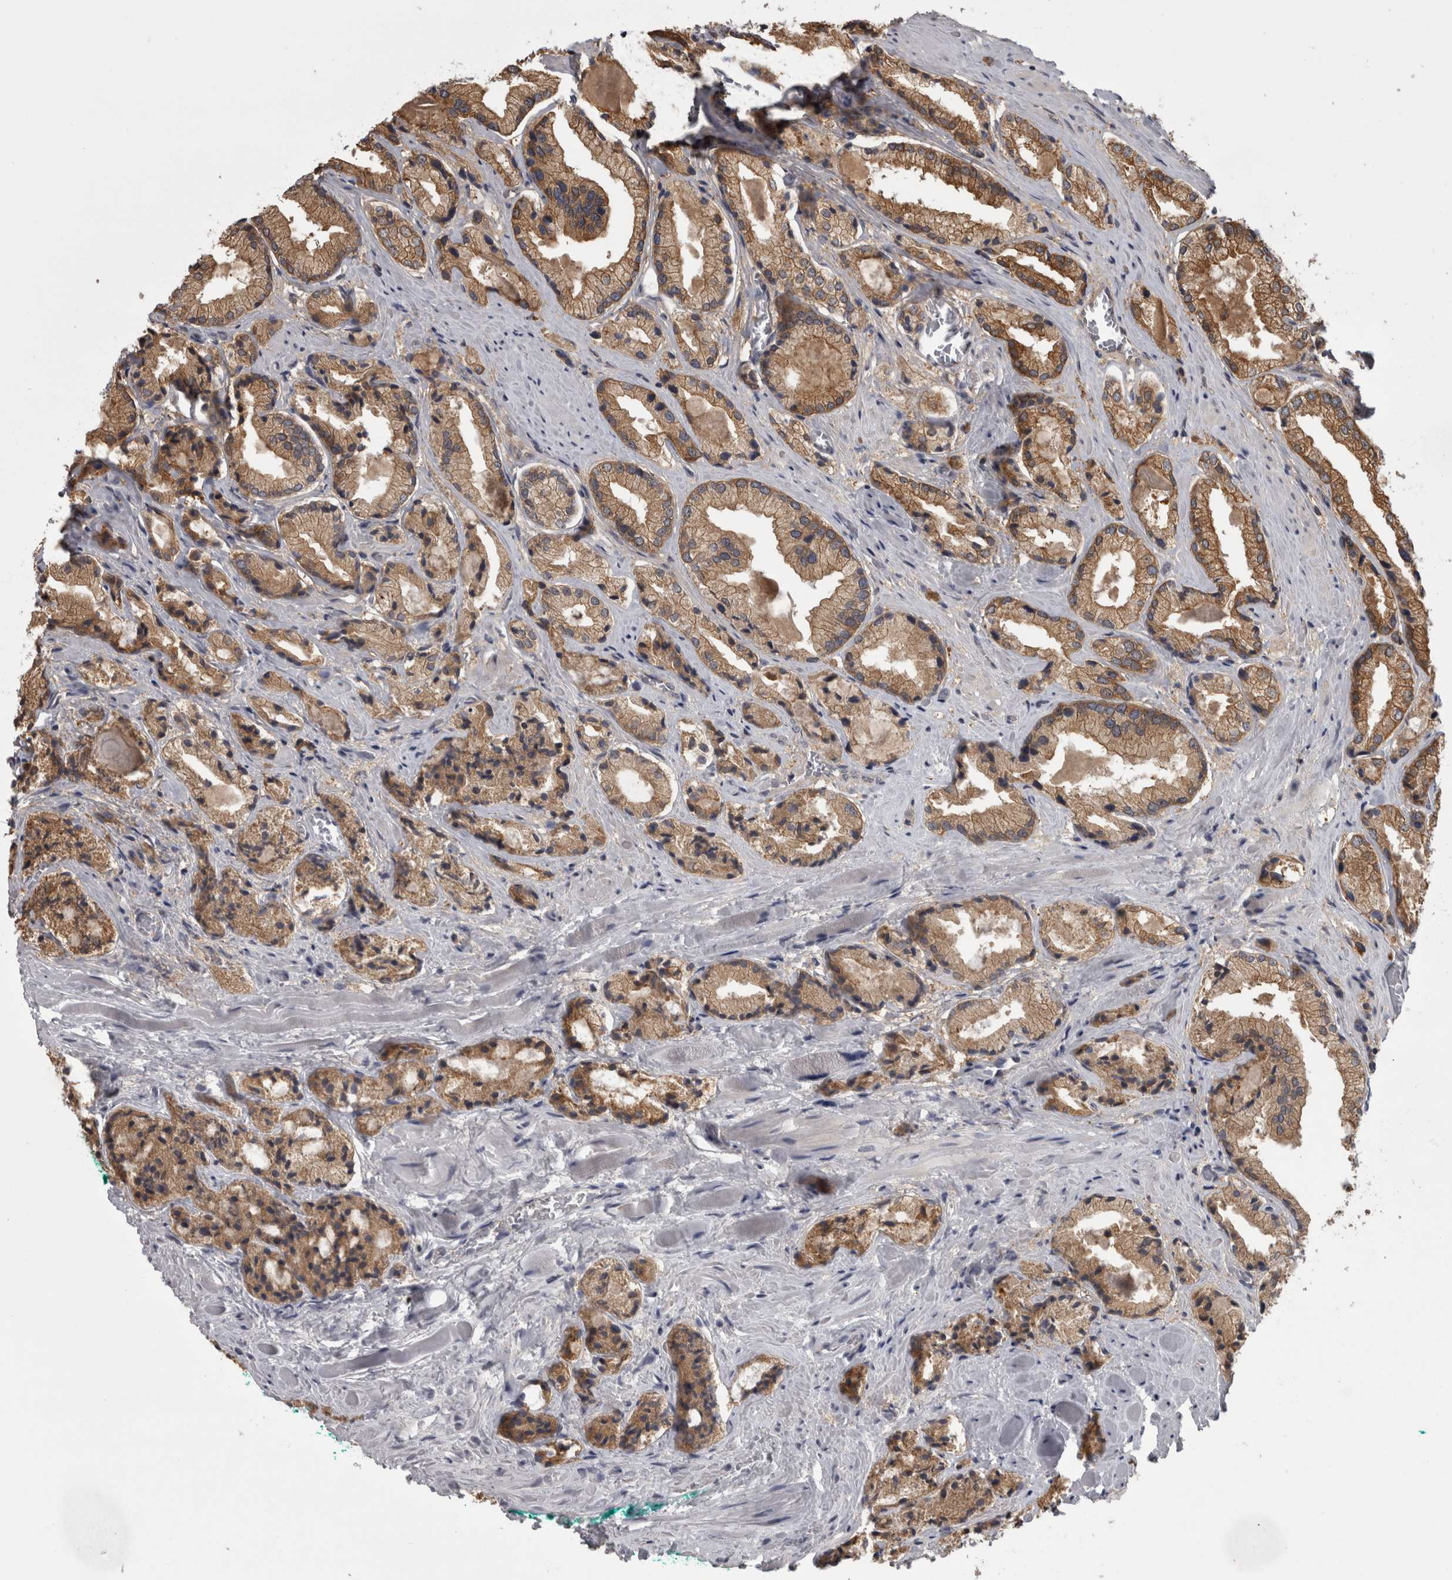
{"staining": {"intensity": "moderate", "quantity": ">75%", "location": "cytoplasmic/membranous"}, "tissue": "prostate cancer", "cell_type": "Tumor cells", "image_type": "cancer", "snomed": [{"axis": "morphology", "description": "Adenocarcinoma, Low grade"}, {"axis": "topography", "description": "Prostate"}], "caption": "An IHC histopathology image of tumor tissue is shown. Protein staining in brown shows moderate cytoplasmic/membranous positivity in prostate cancer (low-grade adenocarcinoma) within tumor cells.", "gene": "APRT", "patient": {"sex": "male", "age": 62}}